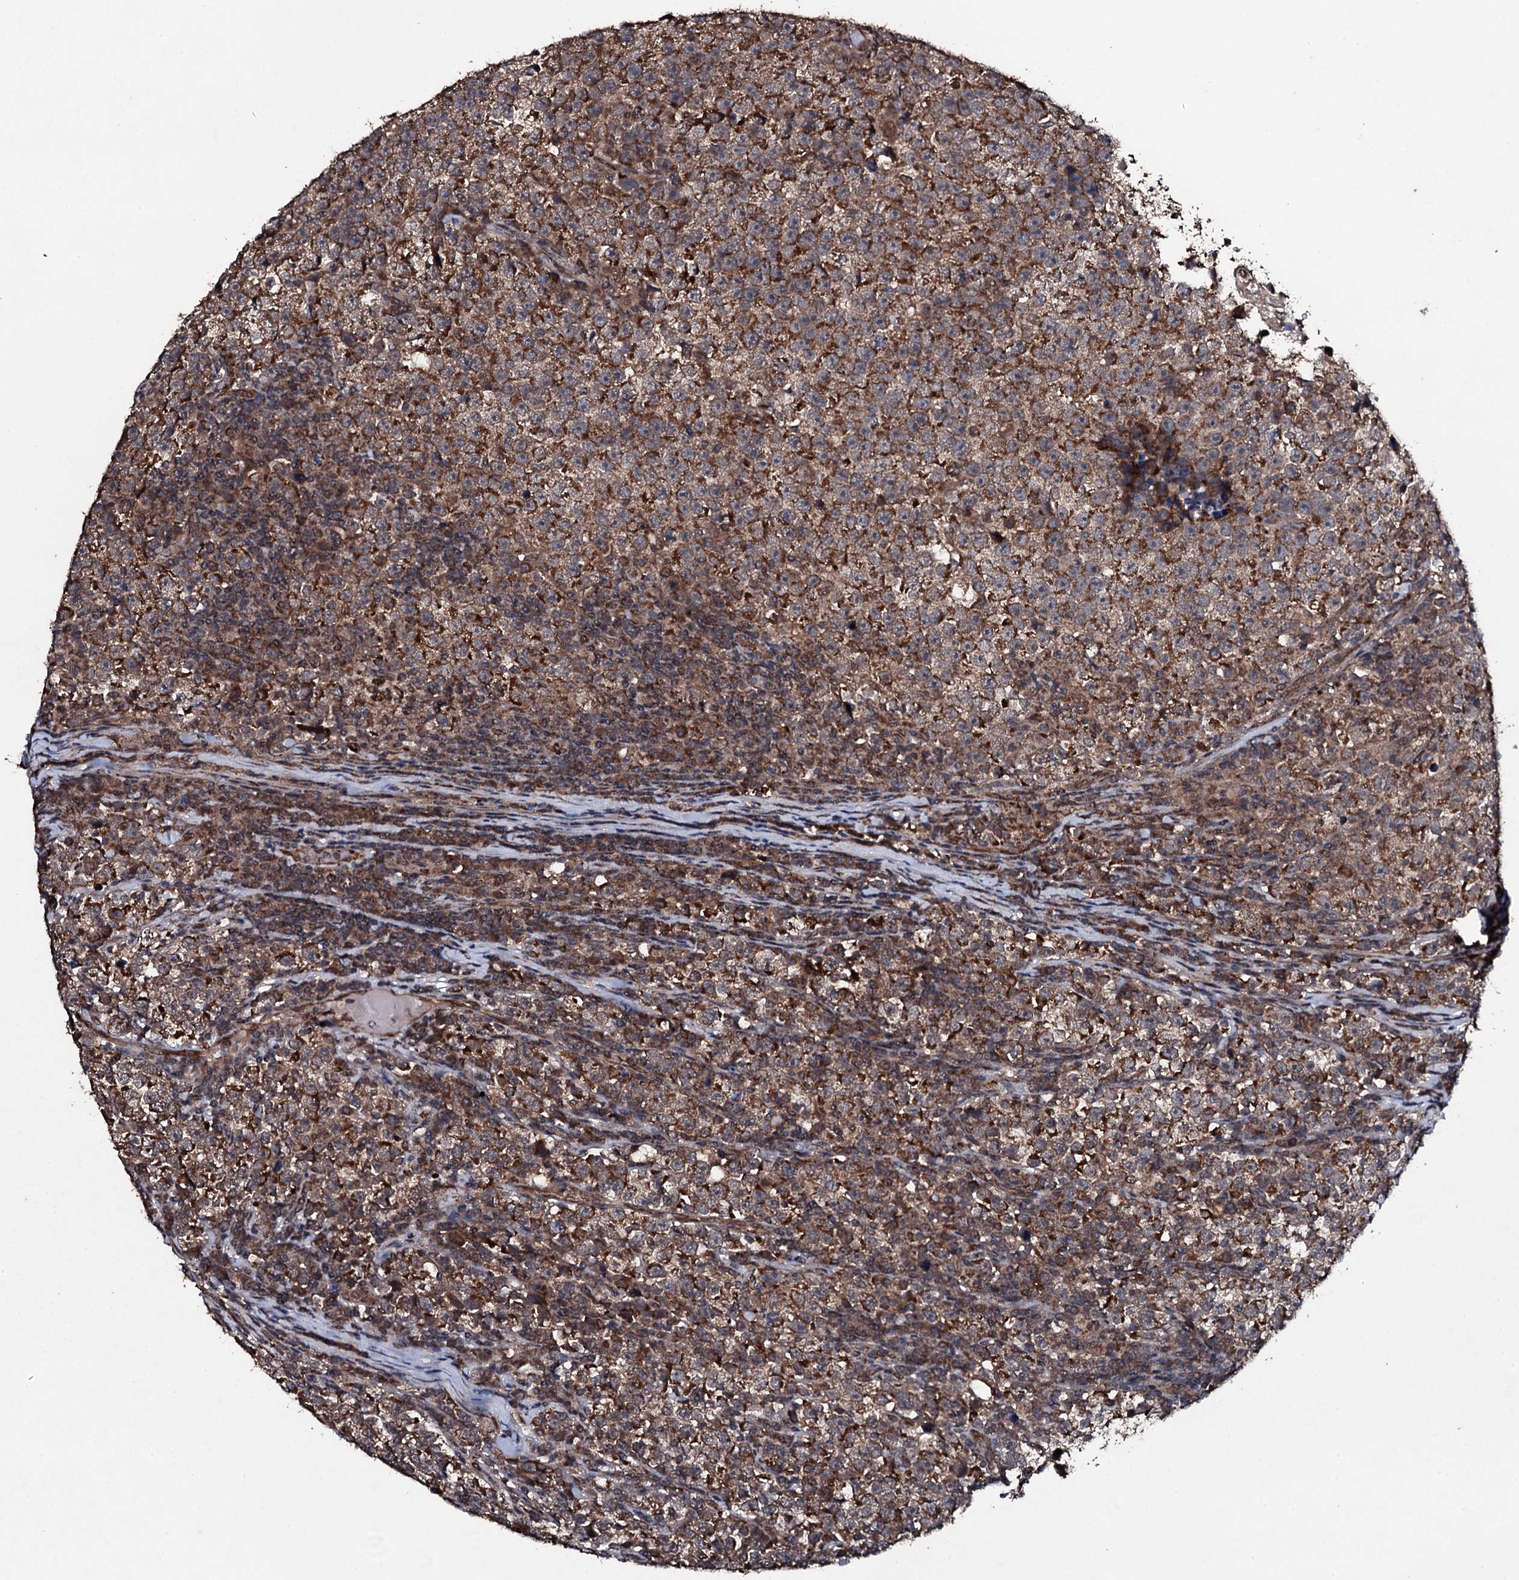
{"staining": {"intensity": "moderate", "quantity": ">75%", "location": "cytoplasmic/membranous"}, "tissue": "testis cancer", "cell_type": "Tumor cells", "image_type": "cancer", "snomed": [{"axis": "morphology", "description": "Normal tissue, NOS"}, {"axis": "morphology", "description": "Seminoma, NOS"}, {"axis": "topography", "description": "Testis"}], "caption": "The immunohistochemical stain labels moderate cytoplasmic/membranous expression in tumor cells of testis cancer (seminoma) tissue.", "gene": "MRPS31", "patient": {"sex": "male", "age": 43}}